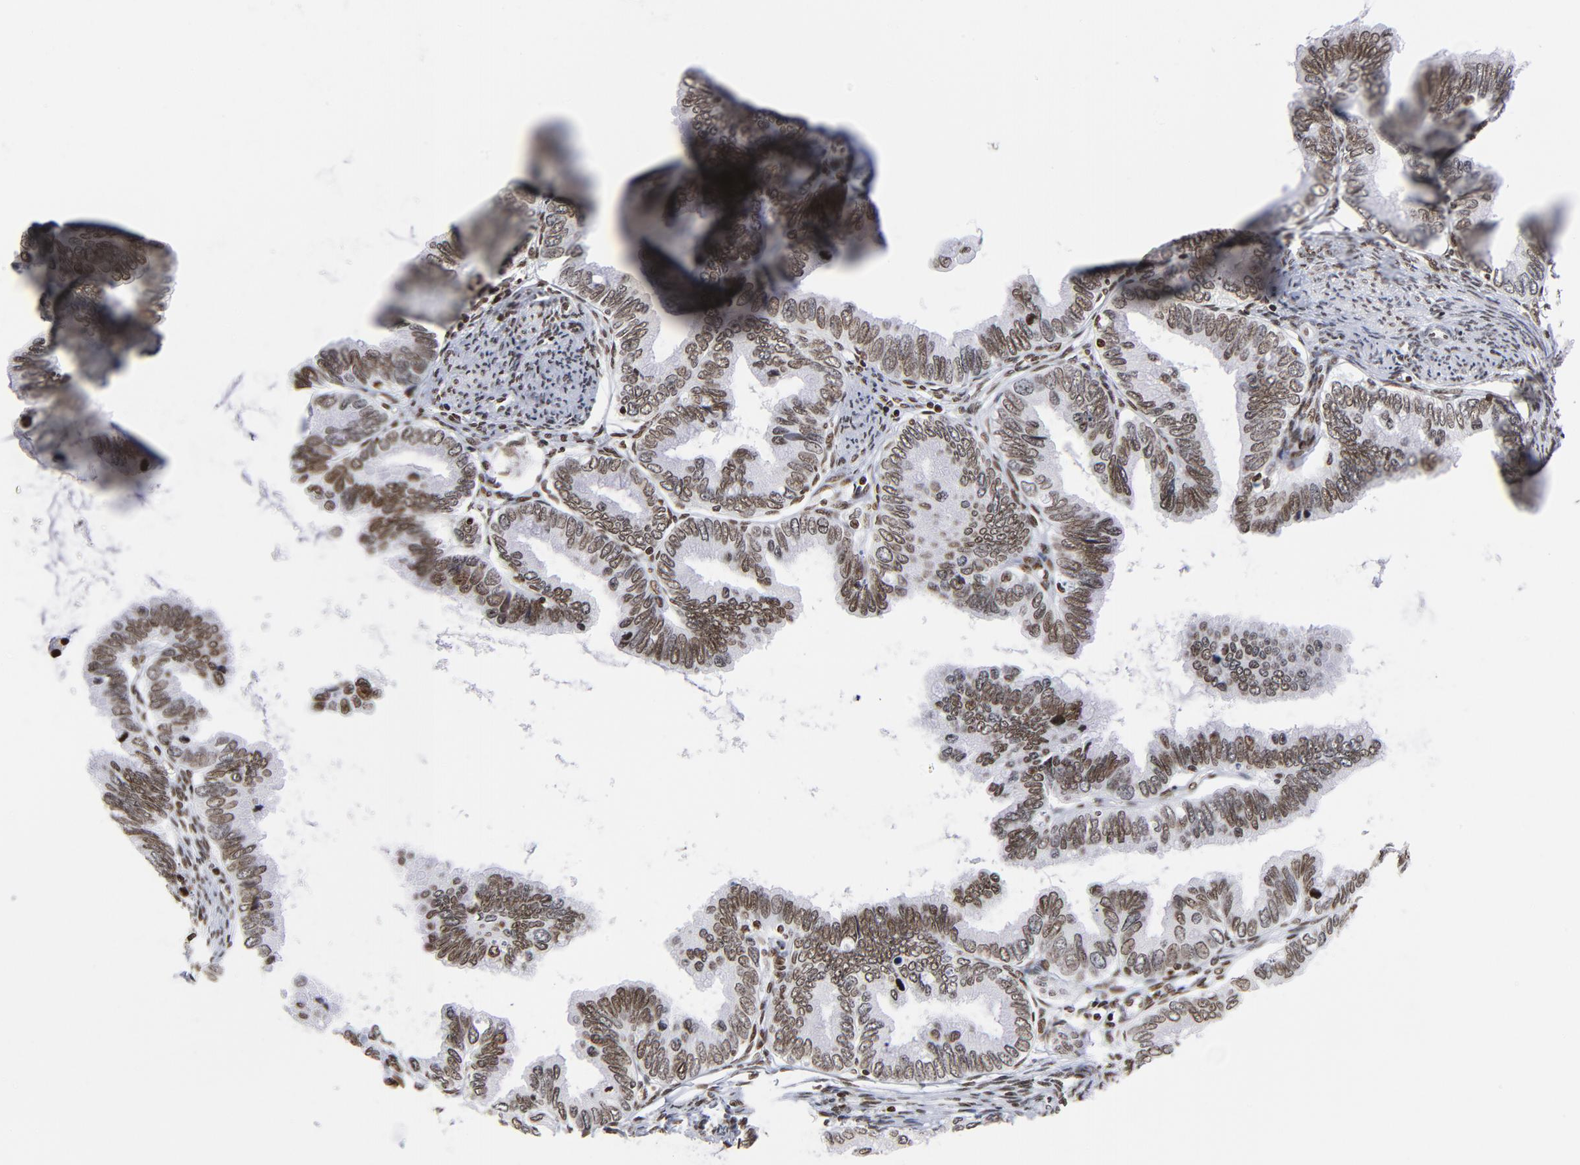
{"staining": {"intensity": "moderate", "quantity": ">75%", "location": "cytoplasmic/membranous,nuclear"}, "tissue": "cervical cancer", "cell_type": "Tumor cells", "image_type": "cancer", "snomed": [{"axis": "morphology", "description": "Adenocarcinoma, NOS"}, {"axis": "topography", "description": "Cervix"}], "caption": "Tumor cells show medium levels of moderate cytoplasmic/membranous and nuclear positivity in about >75% of cells in human cervical adenocarcinoma. Immunohistochemistry (ihc) stains the protein in brown and the nuclei are stained blue.", "gene": "TOP2B", "patient": {"sex": "female", "age": 49}}